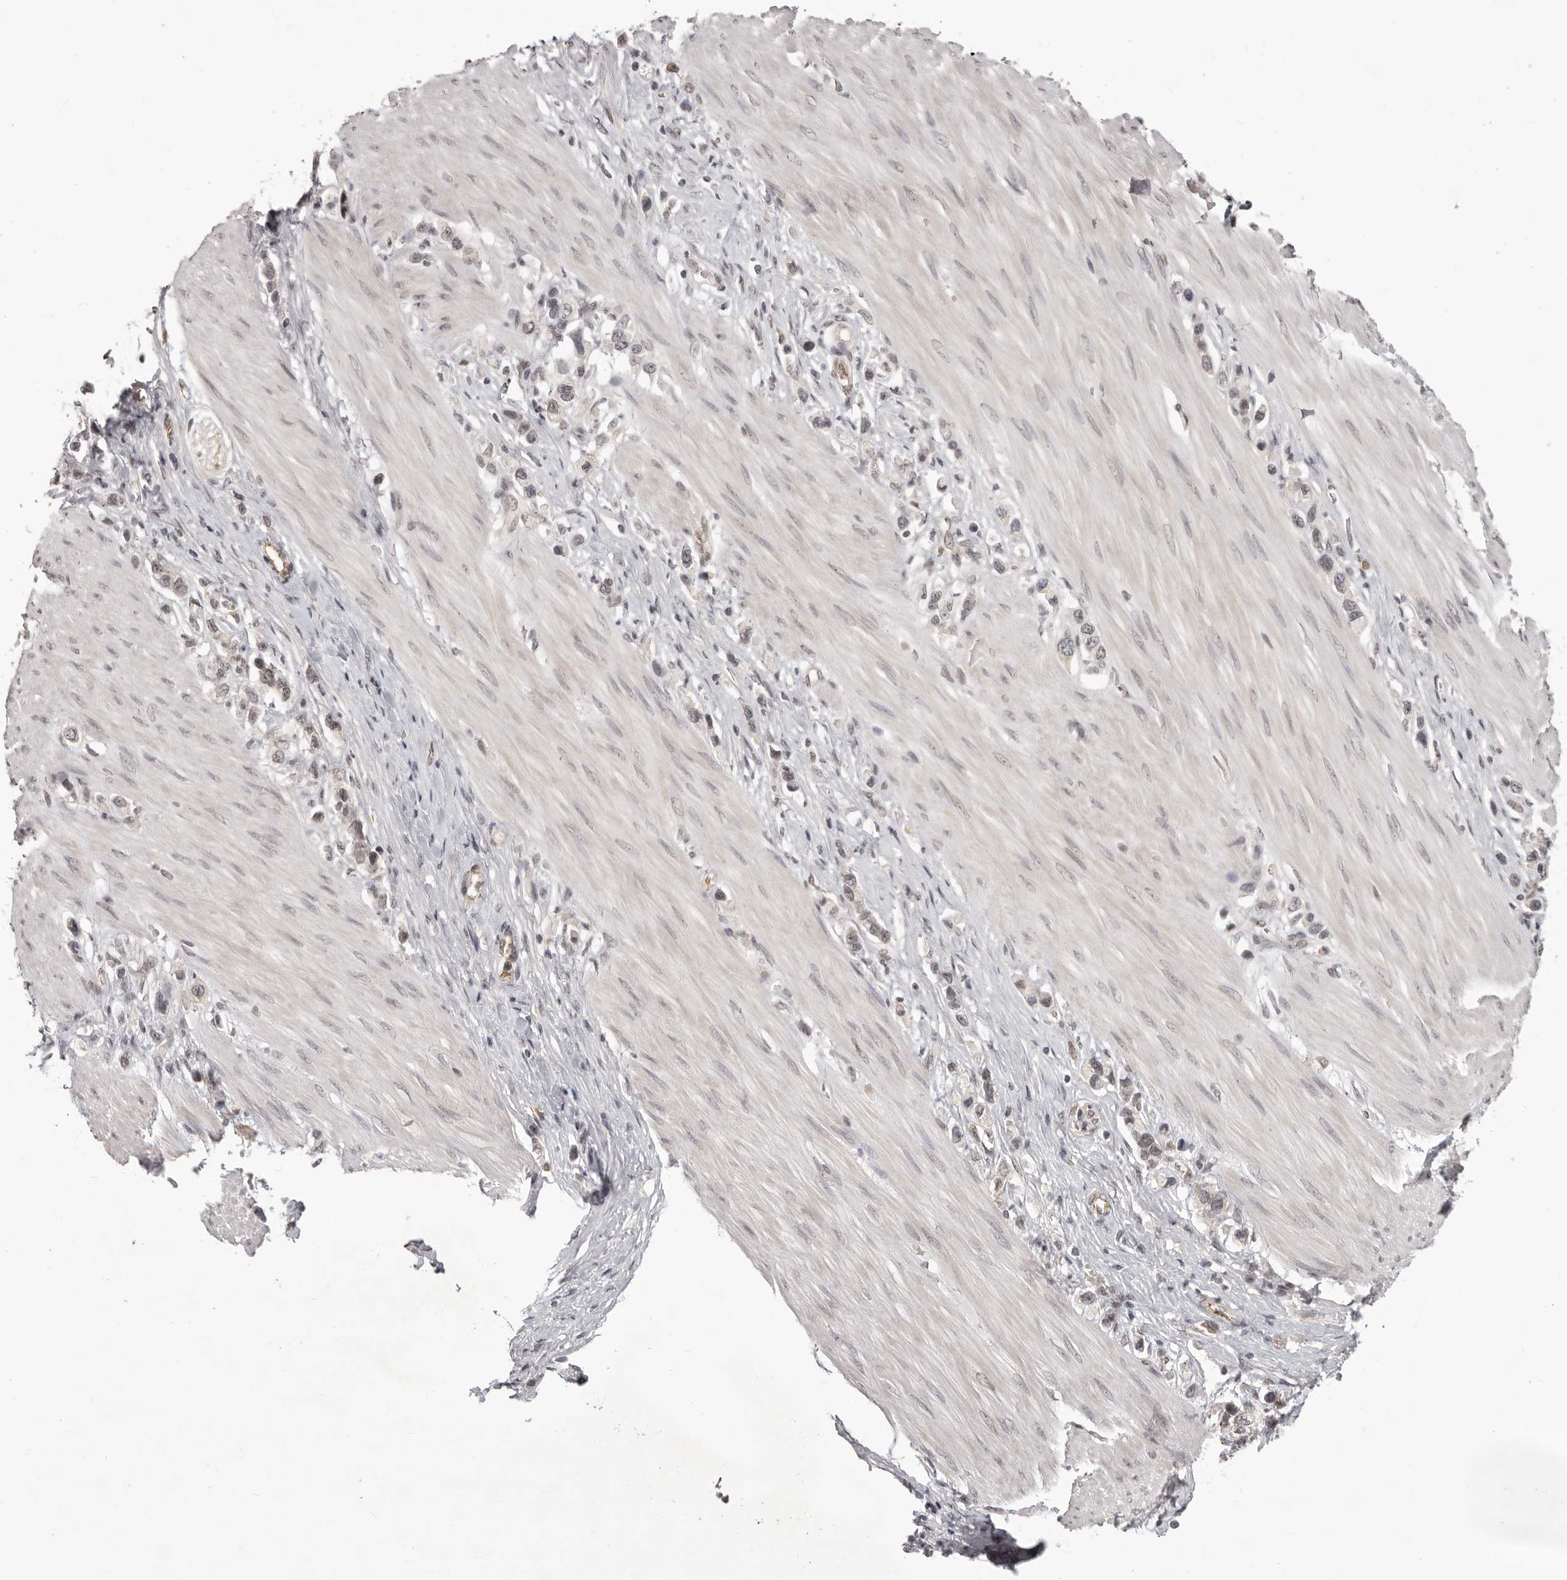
{"staining": {"intensity": "negative", "quantity": "none", "location": "none"}, "tissue": "stomach cancer", "cell_type": "Tumor cells", "image_type": "cancer", "snomed": [{"axis": "morphology", "description": "Adenocarcinoma, NOS"}, {"axis": "topography", "description": "Stomach"}], "caption": "Immunohistochemical staining of stomach cancer exhibits no significant staining in tumor cells. Nuclei are stained in blue.", "gene": "RNF2", "patient": {"sex": "female", "age": 65}}